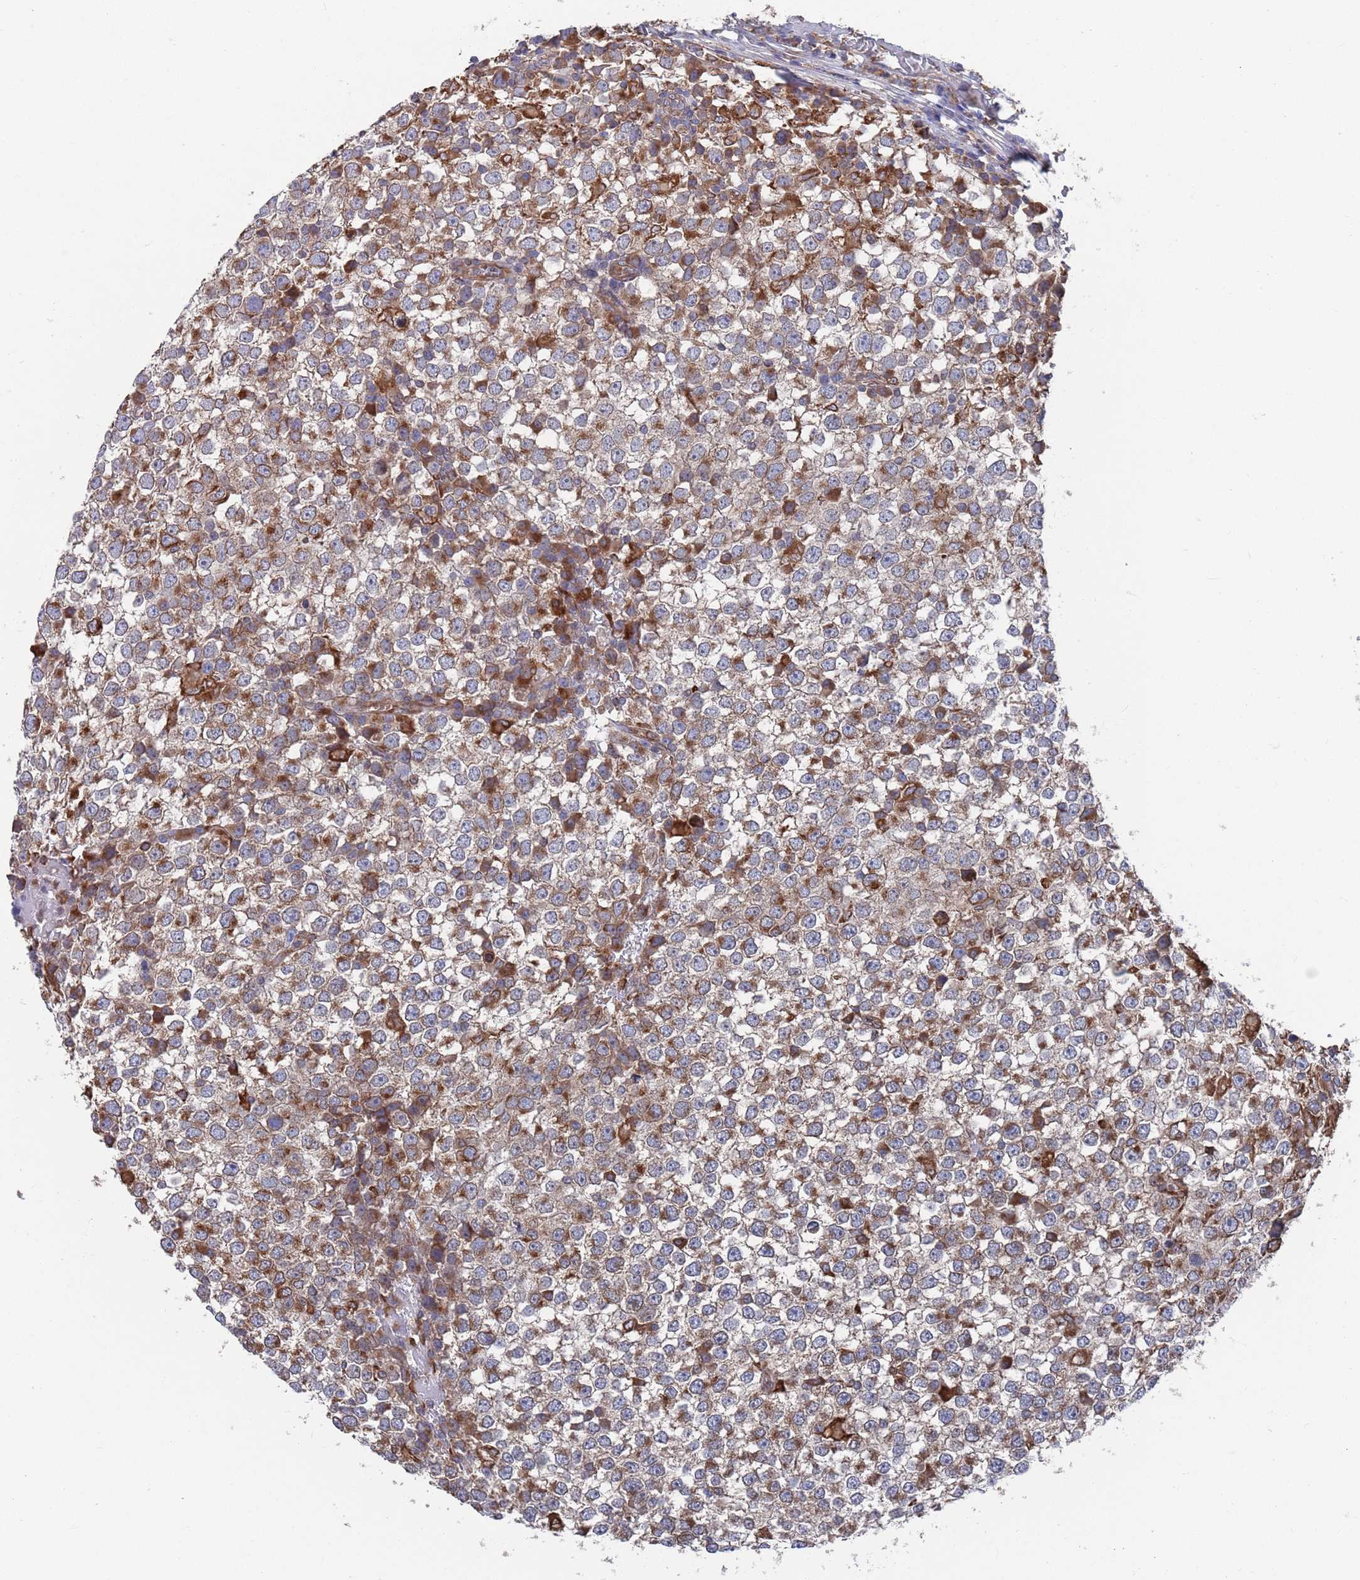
{"staining": {"intensity": "moderate", "quantity": "25%-75%", "location": "cytoplasmic/membranous"}, "tissue": "testis cancer", "cell_type": "Tumor cells", "image_type": "cancer", "snomed": [{"axis": "morphology", "description": "Seminoma, NOS"}, {"axis": "topography", "description": "Testis"}], "caption": "Protein staining shows moderate cytoplasmic/membranous staining in about 25%-75% of tumor cells in testis cancer (seminoma). (DAB (3,3'-diaminobenzidine) IHC, brown staining for protein, blue staining for nuclei).", "gene": "GID8", "patient": {"sex": "male", "age": 65}}